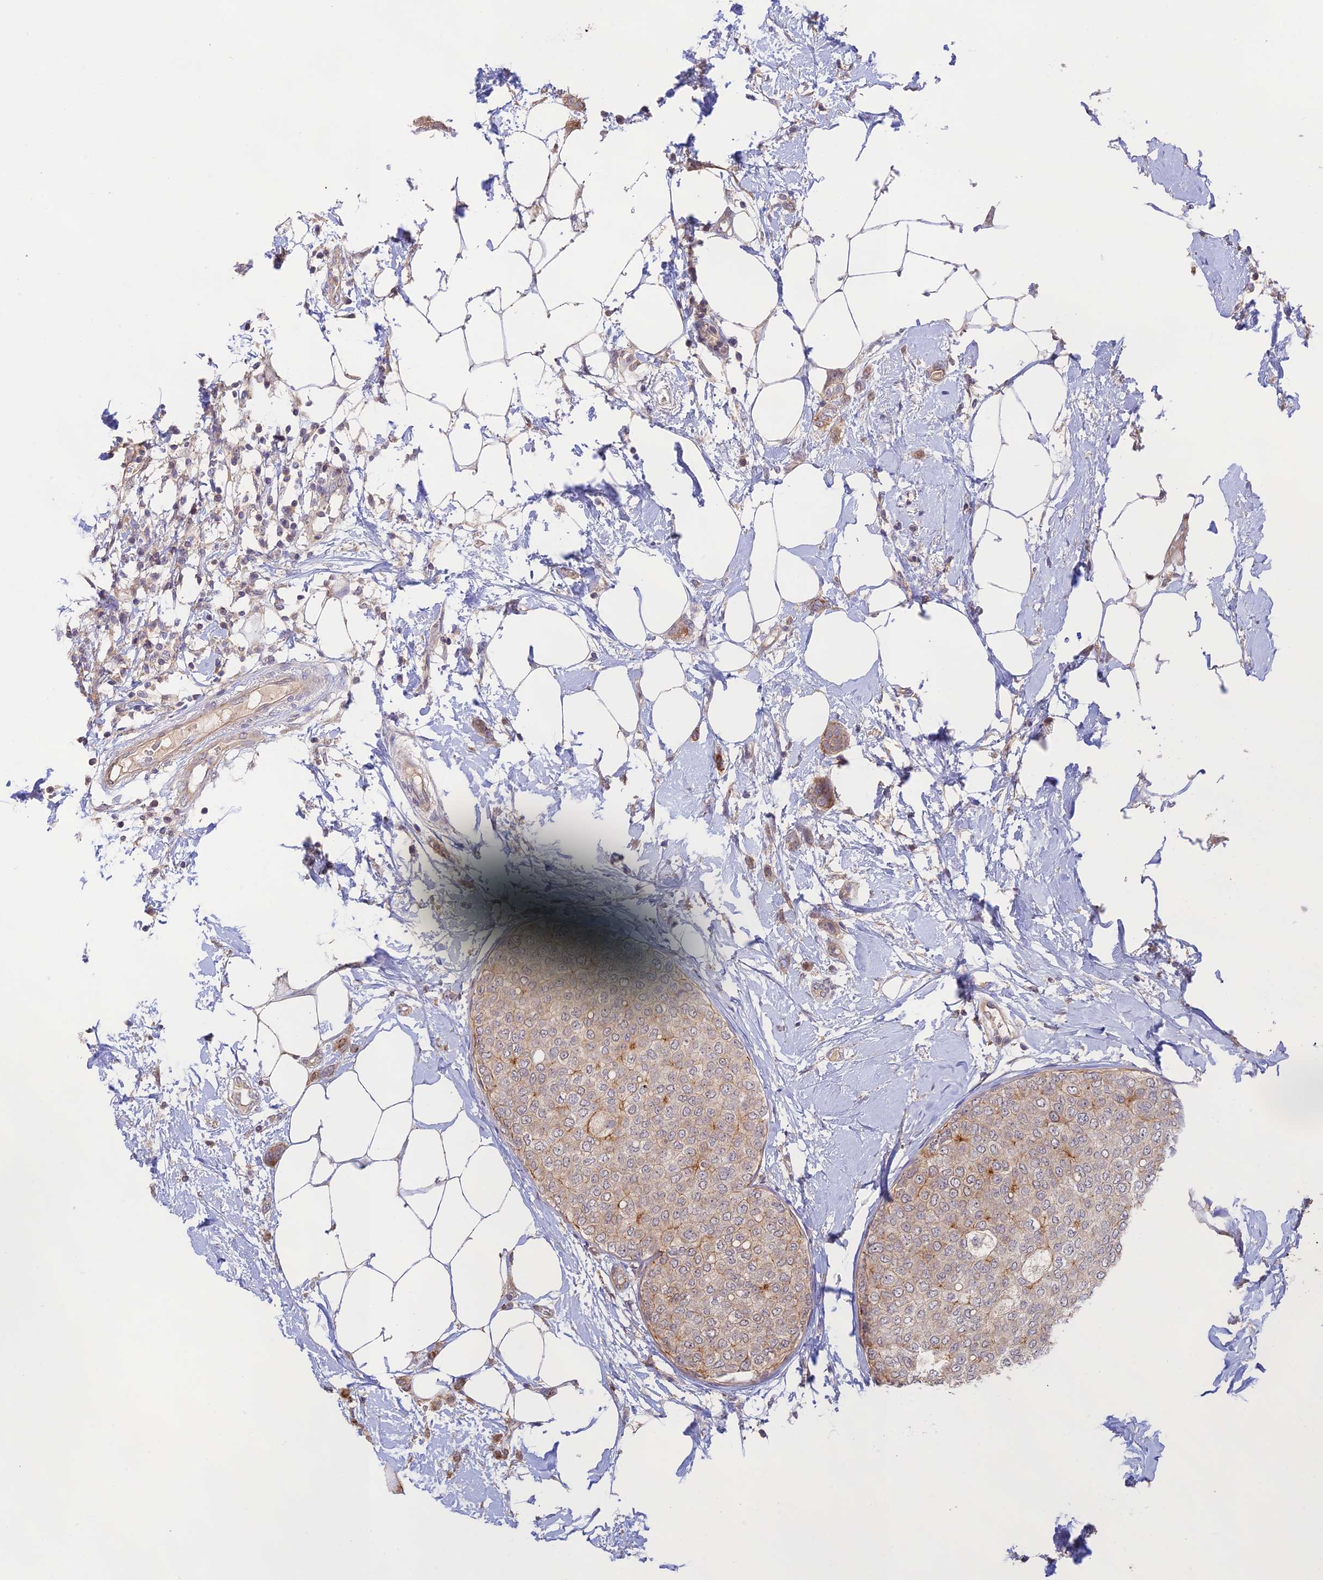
{"staining": {"intensity": "moderate", "quantity": ">75%", "location": "cytoplasmic/membranous"}, "tissue": "breast cancer", "cell_type": "Tumor cells", "image_type": "cancer", "snomed": [{"axis": "morphology", "description": "Duct carcinoma"}, {"axis": "topography", "description": "Breast"}], "caption": "Moderate cytoplasmic/membranous positivity is present in approximately >75% of tumor cells in breast cancer.", "gene": "CAMSAP3", "patient": {"sex": "female", "age": 72}}